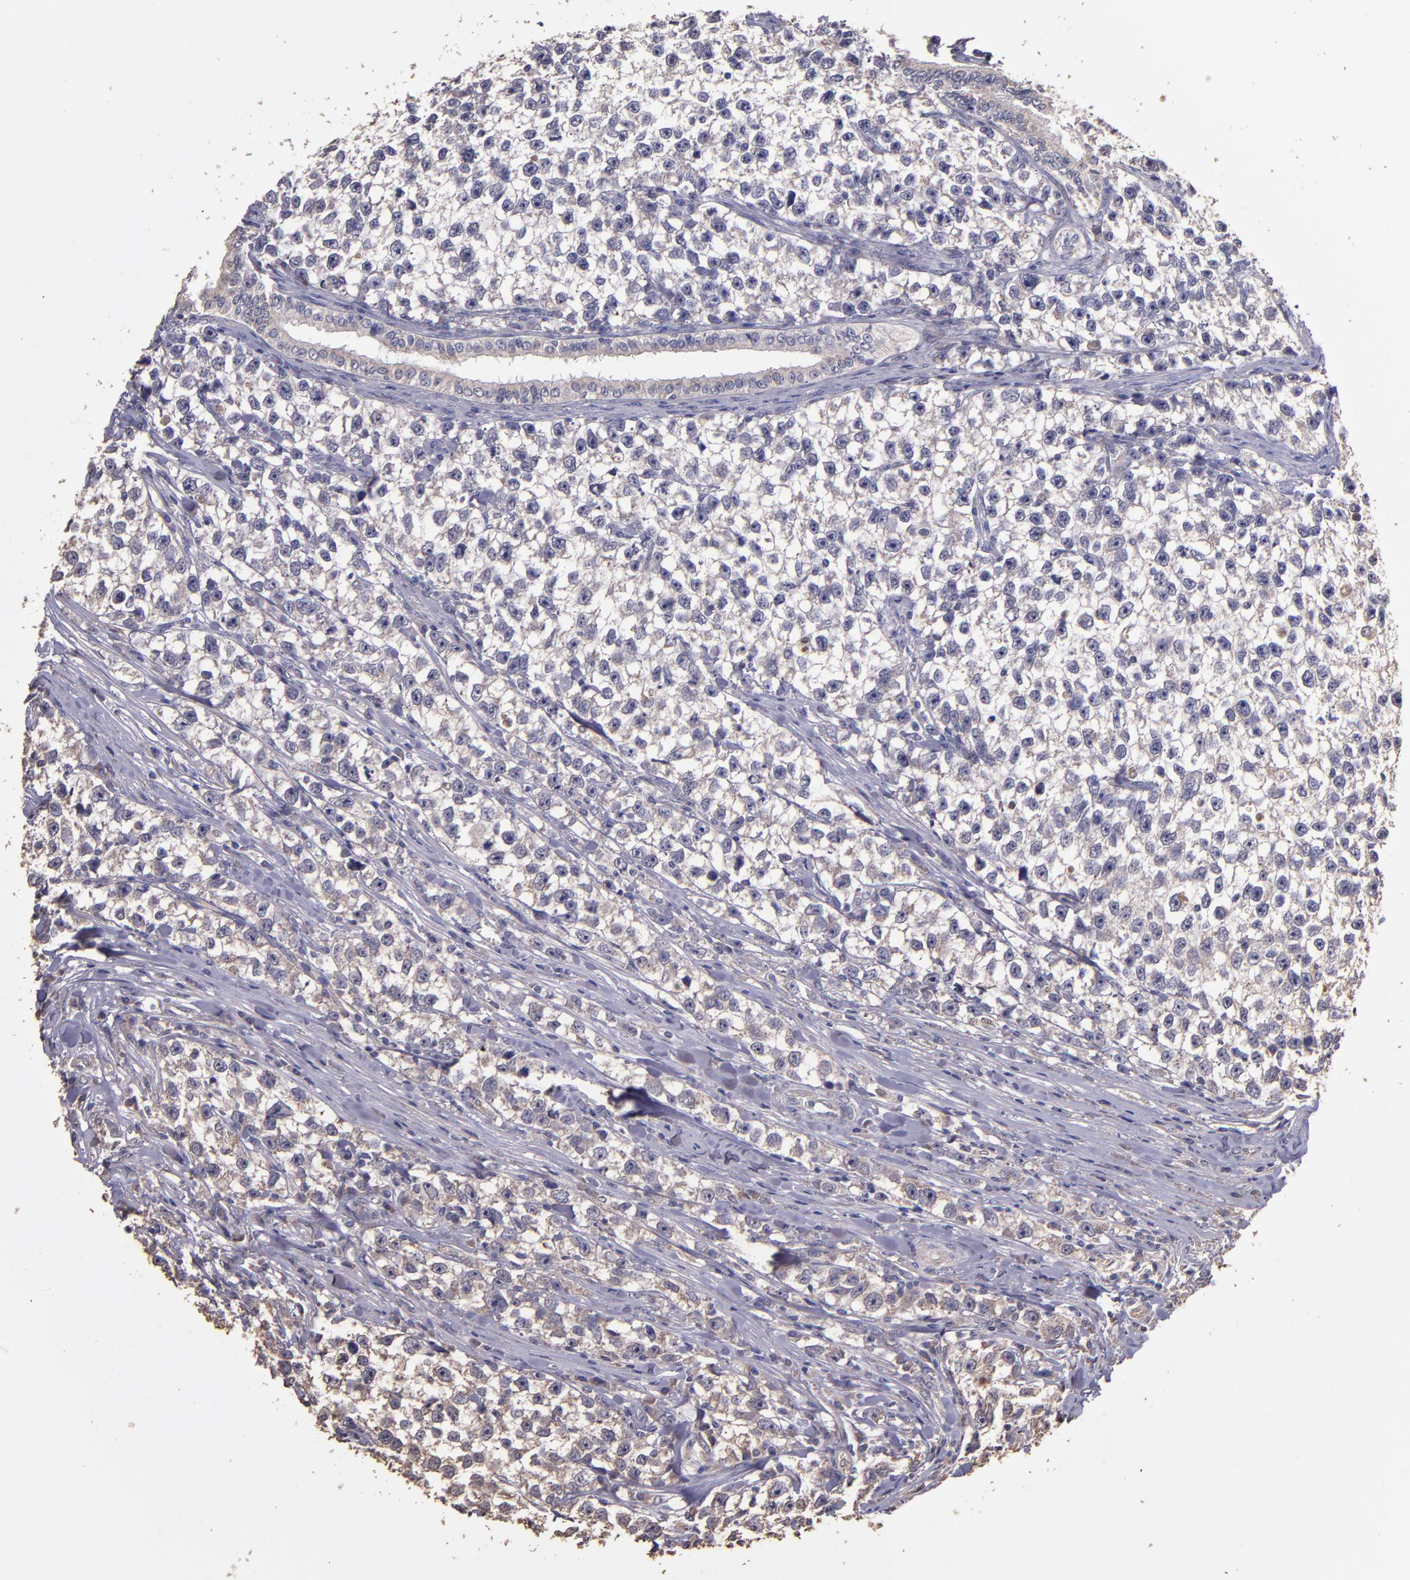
{"staining": {"intensity": "weak", "quantity": "25%-75%", "location": "cytoplasmic/membranous"}, "tissue": "testis cancer", "cell_type": "Tumor cells", "image_type": "cancer", "snomed": [{"axis": "morphology", "description": "Seminoma, NOS"}, {"axis": "morphology", "description": "Carcinoma, Embryonal, NOS"}, {"axis": "topography", "description": "Testis"}], "caption": "Human embryonal carcinoma (testis) stained with a brown dye exhibits weak cytoplasmic/membranous positive expression in about 25%-75% of tumor cells.", "gene": "HECTD1", "patient": {"sex": "male", "age": 30}}